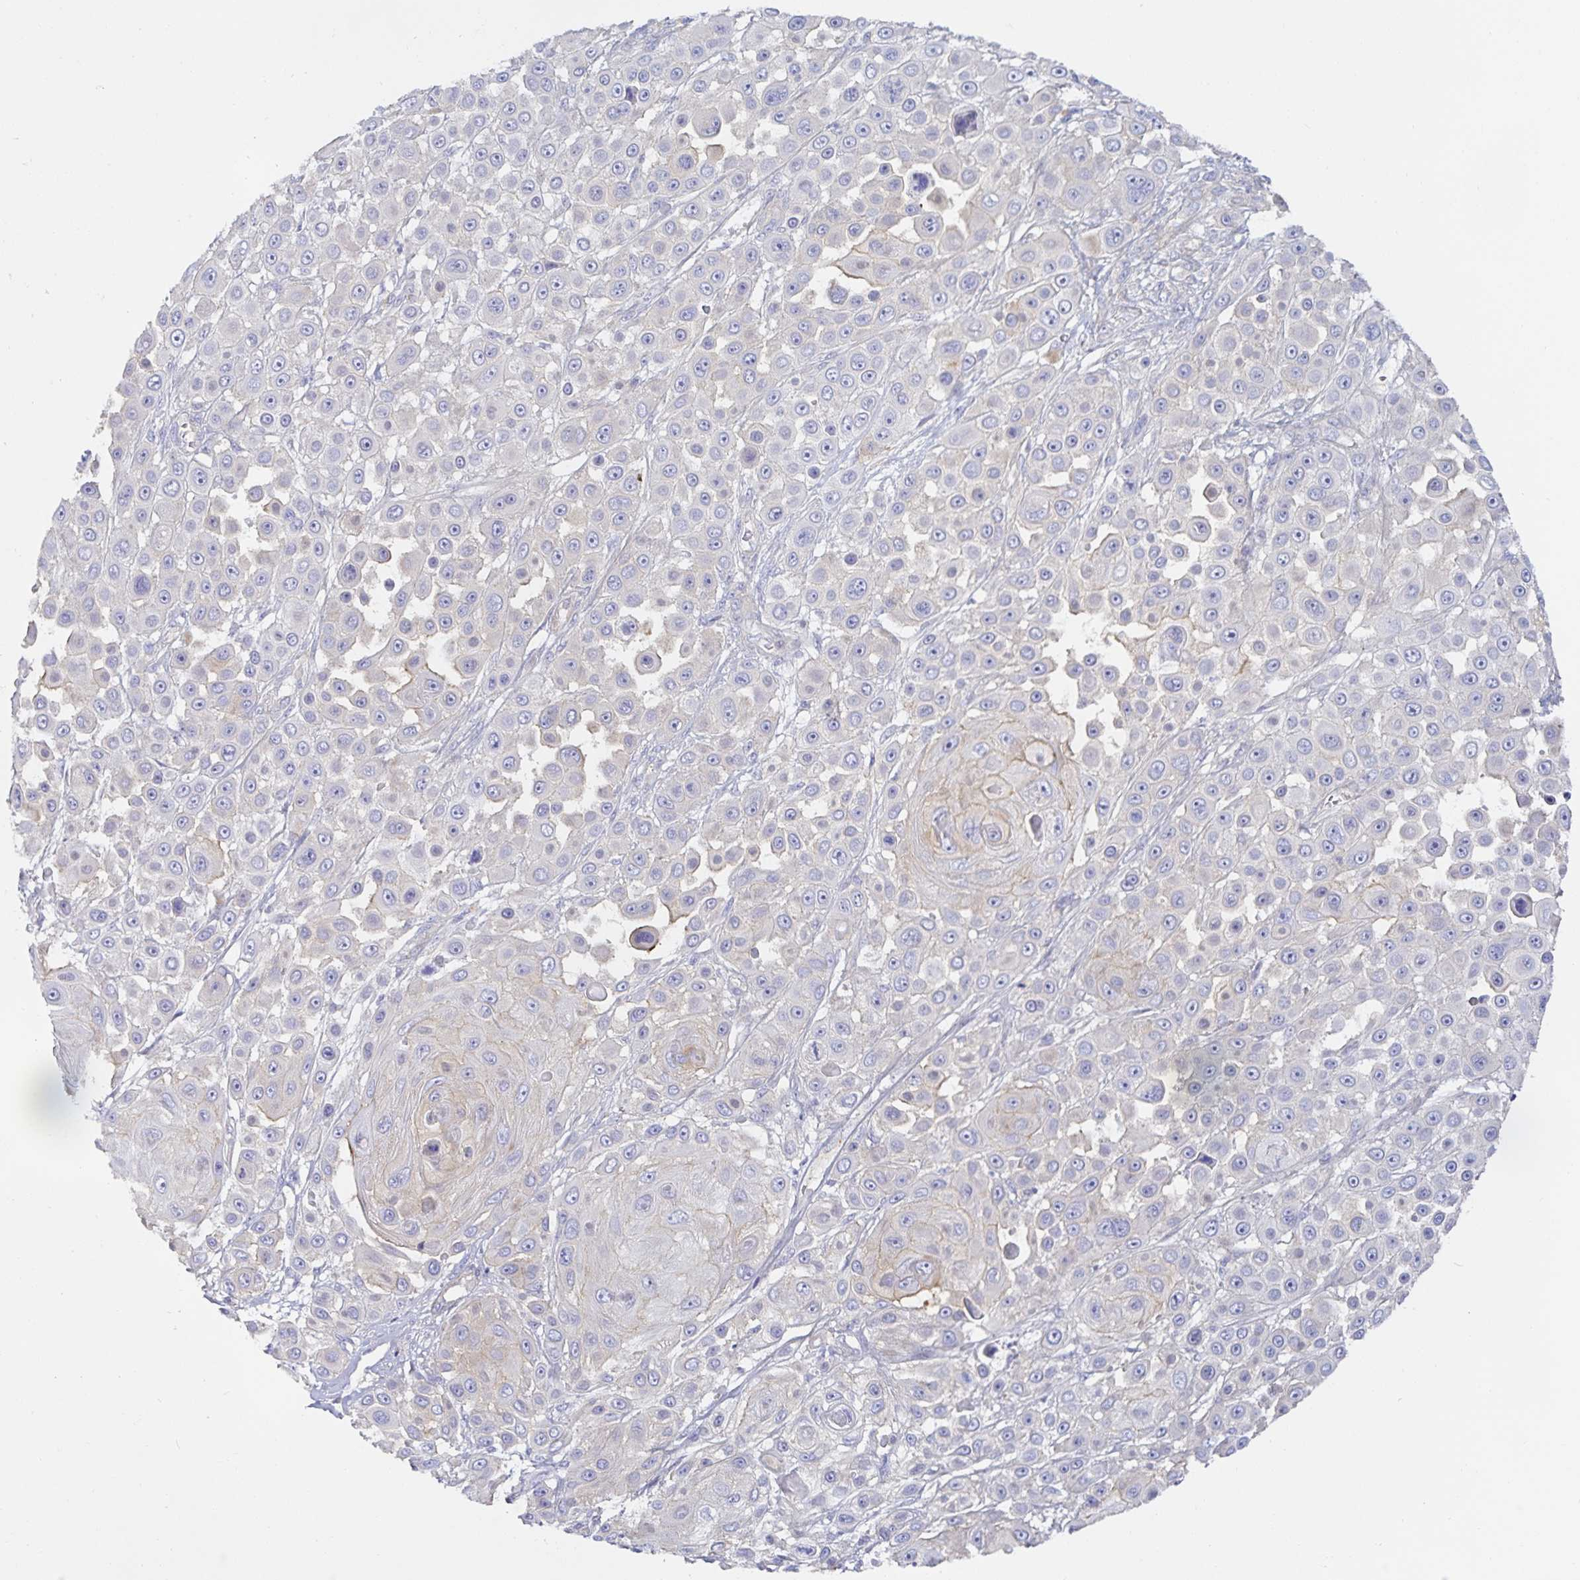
{"staining": {"intensity": "negative", "quantity": "none", "location": "none"}, "tissue": "skin cancer", "cell_type": "Tumor cells", "image_type": "cancer", "snomed": [{"axis": "morphology", "description": "Squamous cell carcinoma, NOS"}, {"axis": "topography", "description": "Skin"}], "caption": "The photomicrograph shows no significant positivity in tumor cells of skin cancer (squamous cell carcinoma).", "gene": "METTL22", "patient": {"sex": "male", "age": 67}}